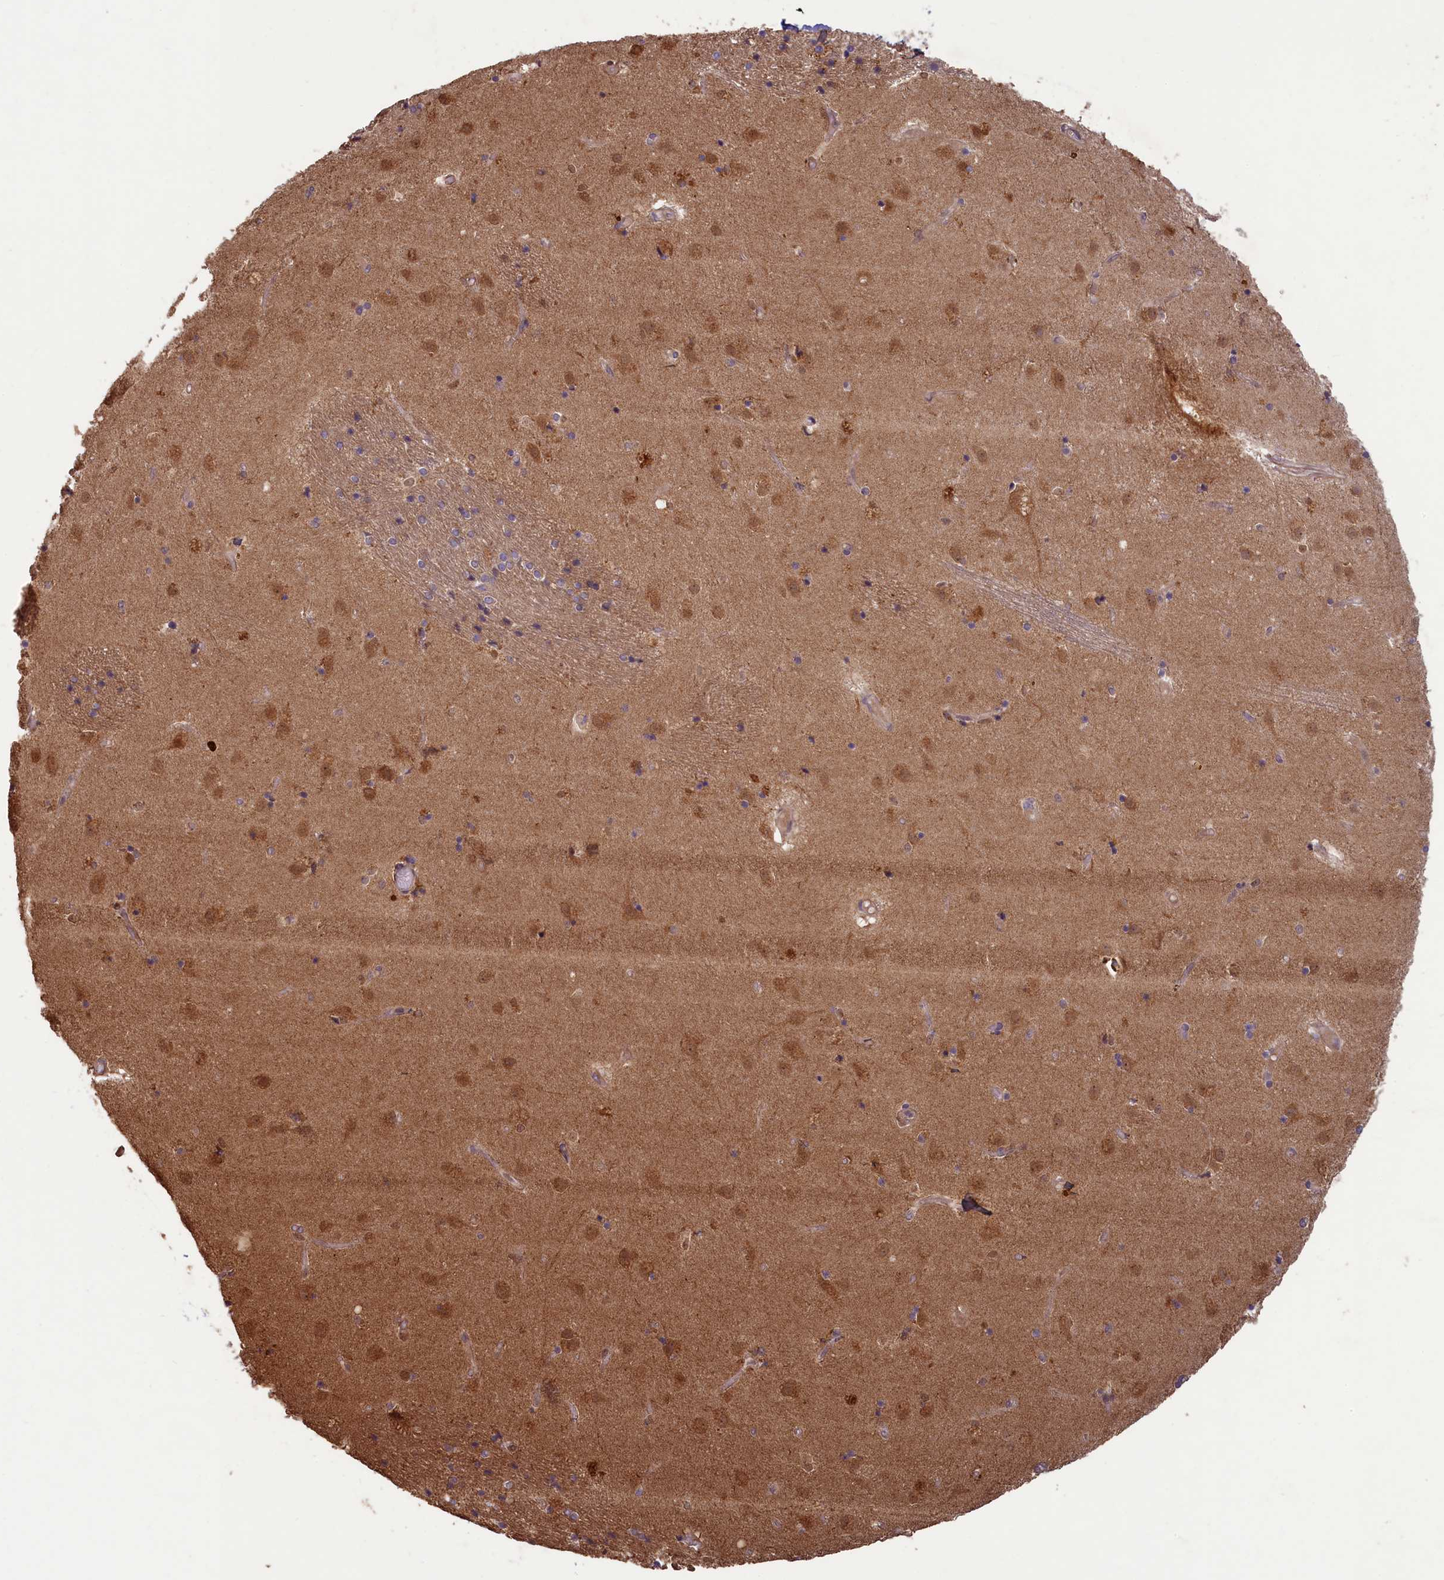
{"staining": {"intensity": "moderate", "quantity": "<25%", "location": "cytoplasmic/membranous,nuclear"}, "tissue": "caudate", "cell_type": "Glial cells", "image_type": "normal", "snomed": [{"axis": "morphology", "description": "Normal tissue, NOS"}, {"axis": "topography", "description": "Lateral ventricle wall"}], "caption": "Immunohistochemistry of unremarkable human caudate shows low levels of moderate cytoplasmic/membranous,nuclear staining in about <25% of glial cells.", "gene": "CIAO2B", "patient": {"sex": "male", "age": 70}}